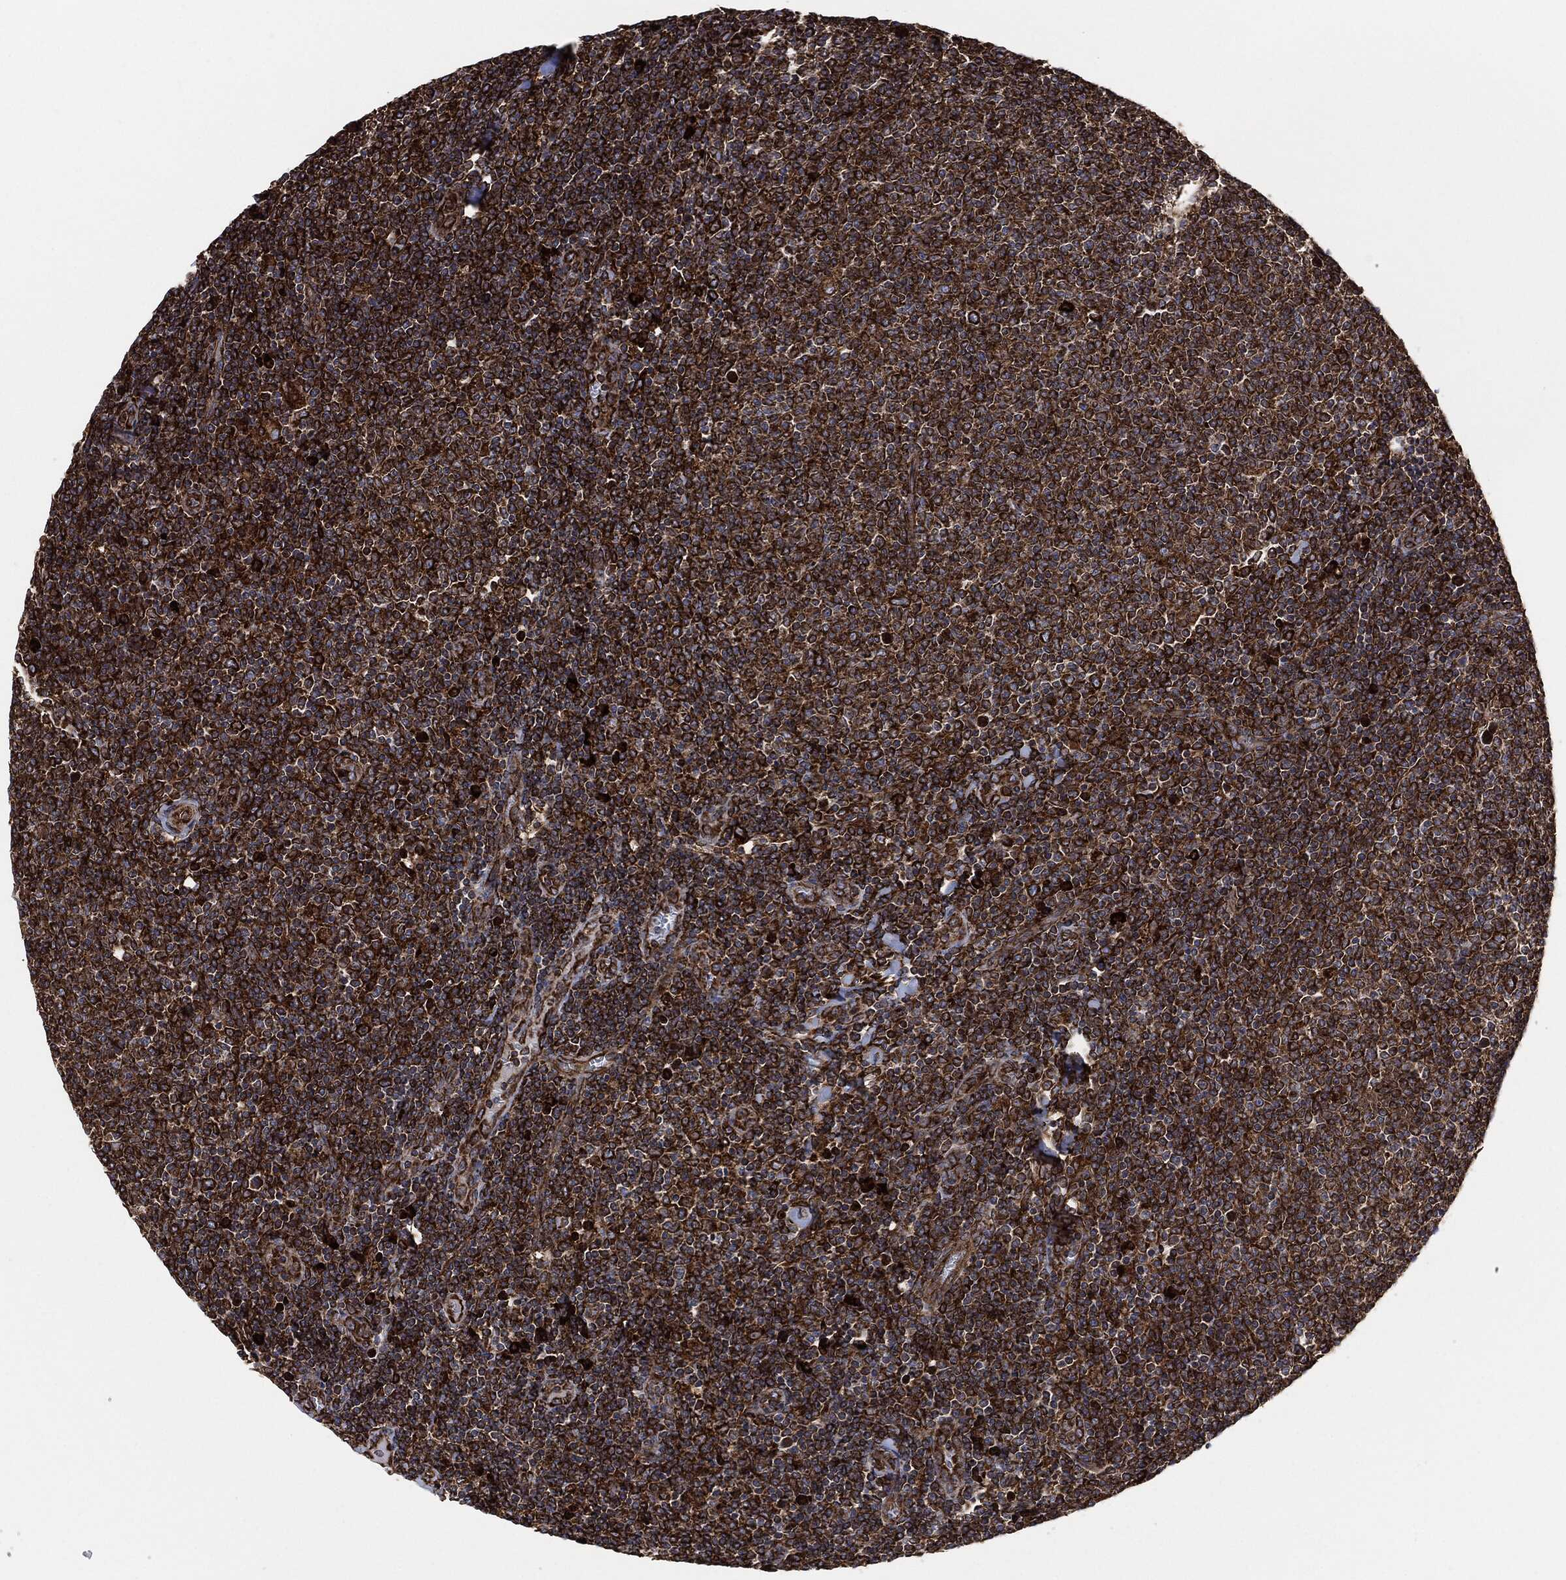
{"staining": {"intensity": "strong", "quantity": ">75%", "location": "cytoplasmic/membranous"}, "tissue": "lymphoma", "cell_type": "Tumor cells", "image_type": "cancer", "snomed": [{"axis": "morphology", "description": "Malignant lymphoma, non-Hodgkin's type, Low grade"}, {"axis": "topography", "description": "Lymph node"}], "caption": "Low-grade malignant lymphoma, non-Hodgkin's type stained with a protein marker reveals strong staining in tumor cells.", "gene": "AMFR", "patient": {"sex": "male", "age": 52}}